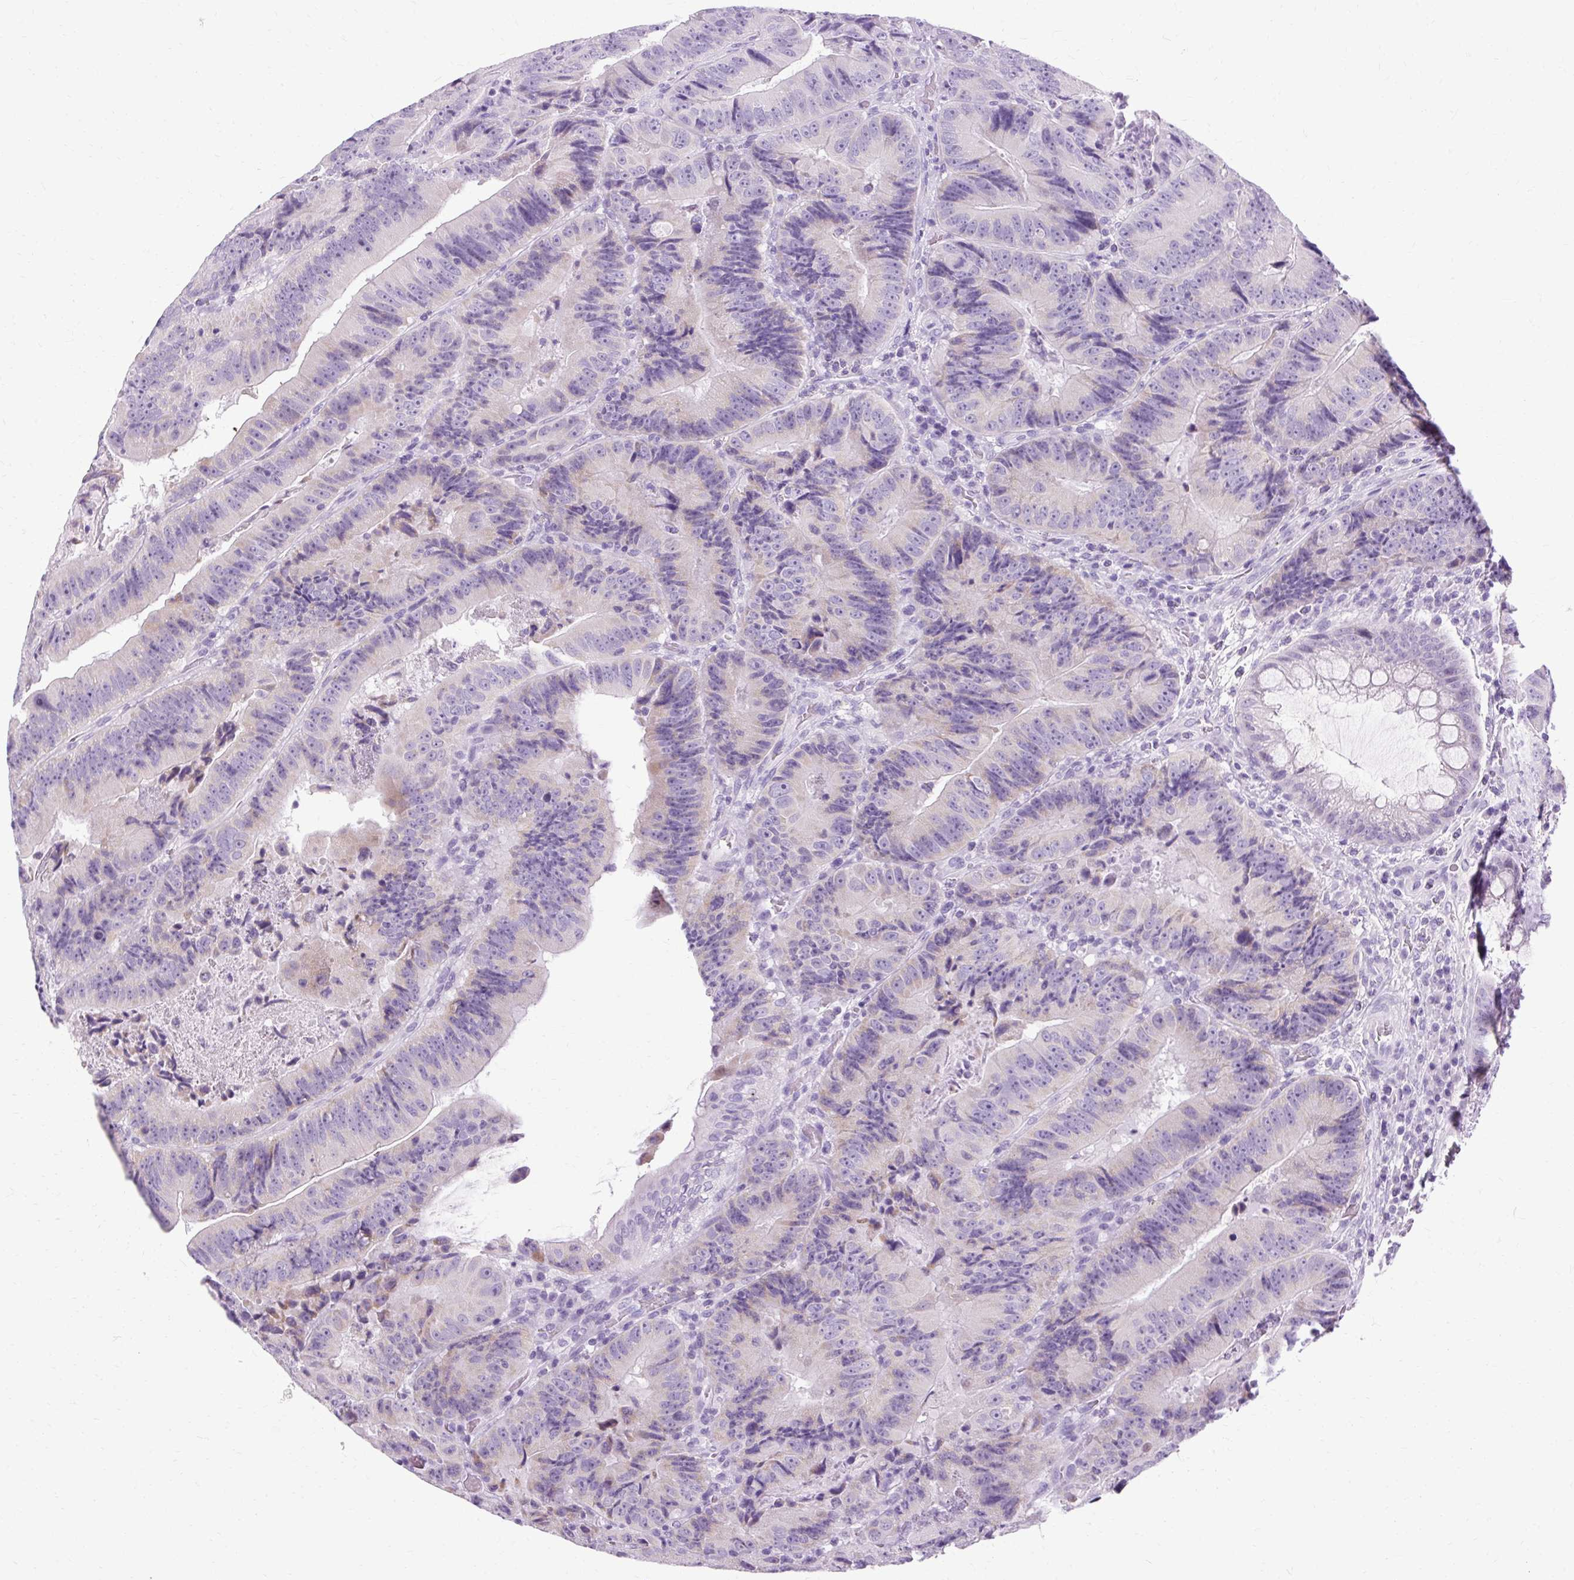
{"staining": {"intensity": "weak", "quantity": "<25%", "location": "cytoplasmic/membranous"}, "tissue": "colorectal cancer", "cell_type": "Tumor cells", "image_type": "cancer", "snomed": [{"axis": "morphology", "description": "Adenocarcinoma, NOS"}, {"axis": "topography", "description": "Colon"}], "caption": "Tumor cells are negative for protein expression in human colorectal cancer (adenocarcinoma).", "gene": "B3GNT4", "patient": {"sex": "female", "age": 86}}